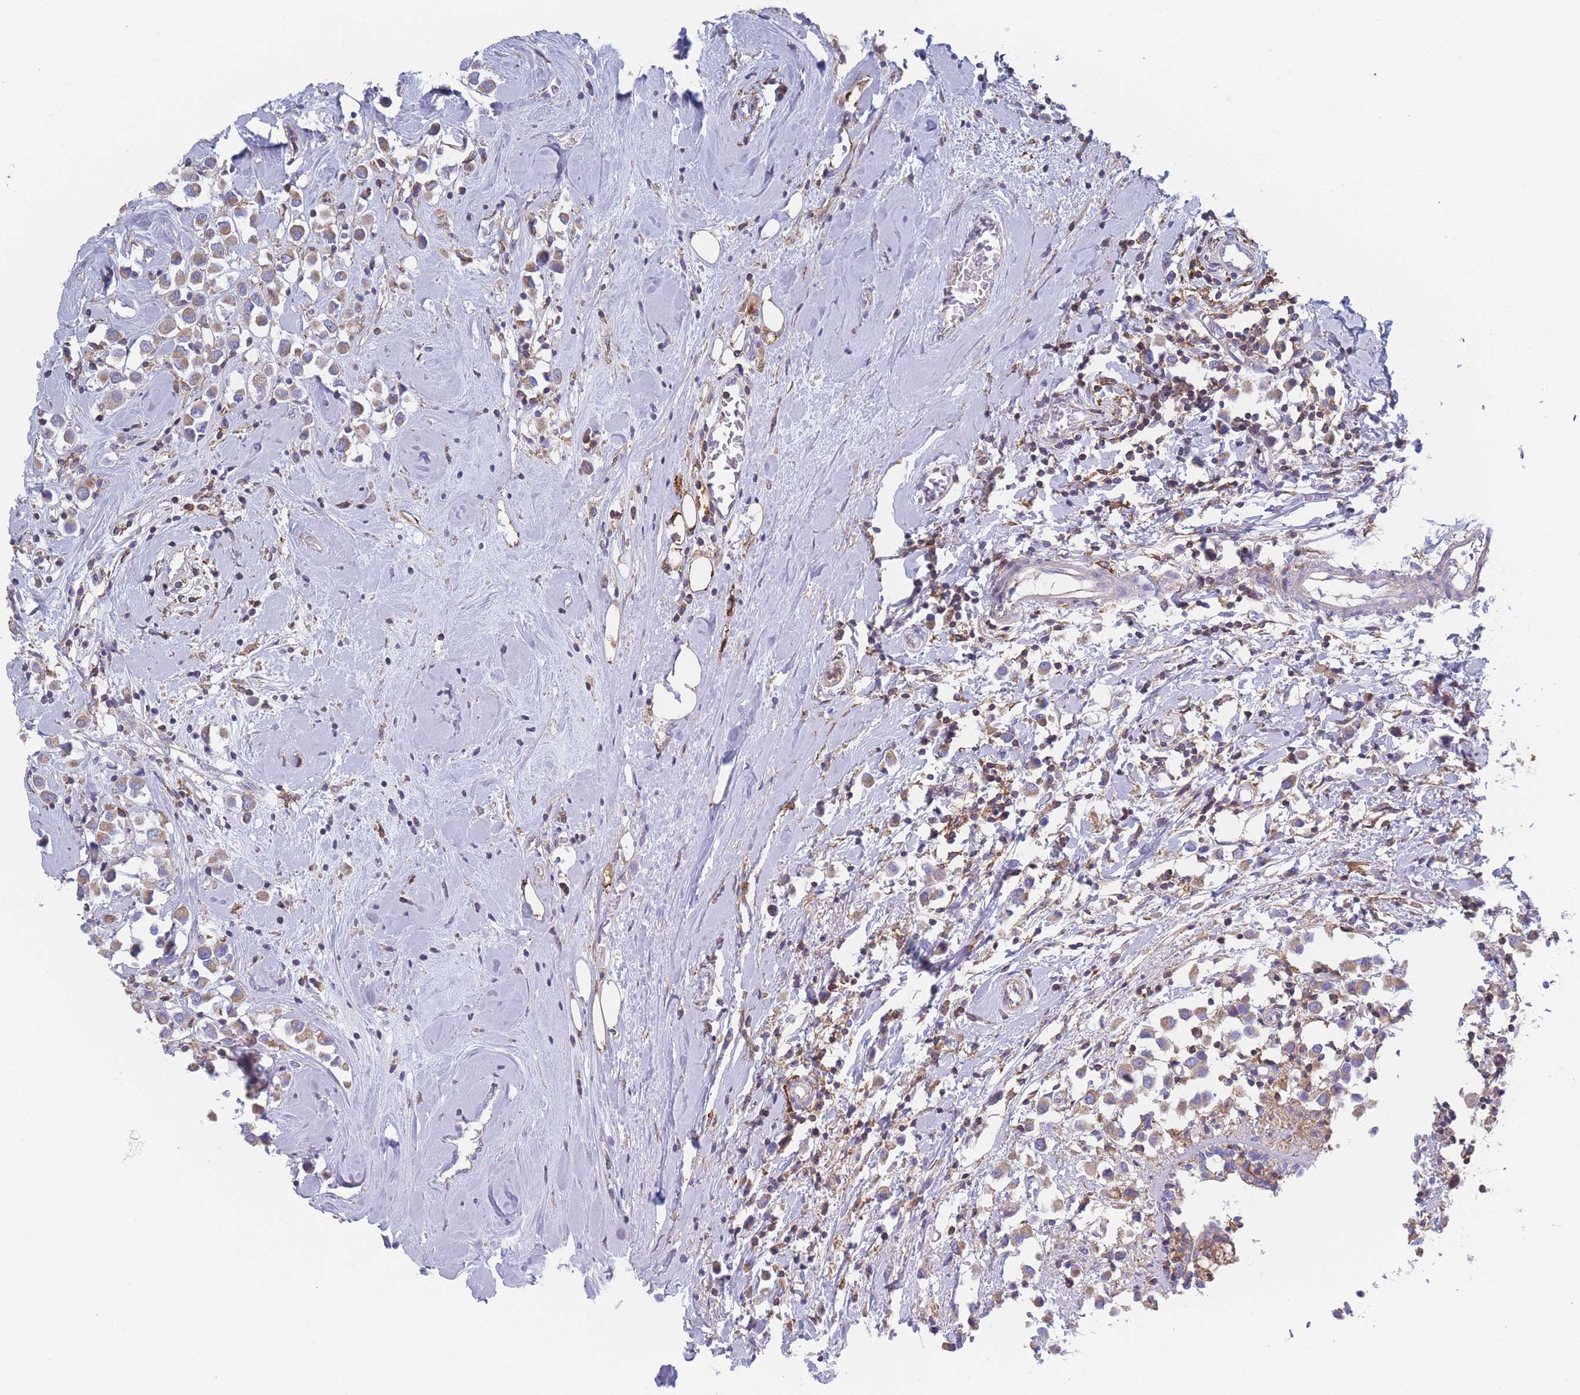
{"staining": {"intensity": "moderate", "quantity": ">75%", "location": "cytoplasmic/membranous"}, "tissue": "breast cancer", "cell_type": "Tumor cells", "image_type": "cancer", "snomed": [{"axis": "morphology", "description": "Duct carcinoma"}, {"axis": "topography", "description": "Breast"}], "caption": "This is an image of immunohistochemistry staining of breast intraductal carcinoma, which shows moderate positivity in the cytoplasmic/membranous of tumor cells.", "gene": "ADH1A", "patient": {"sex": "female", "age": 61}}